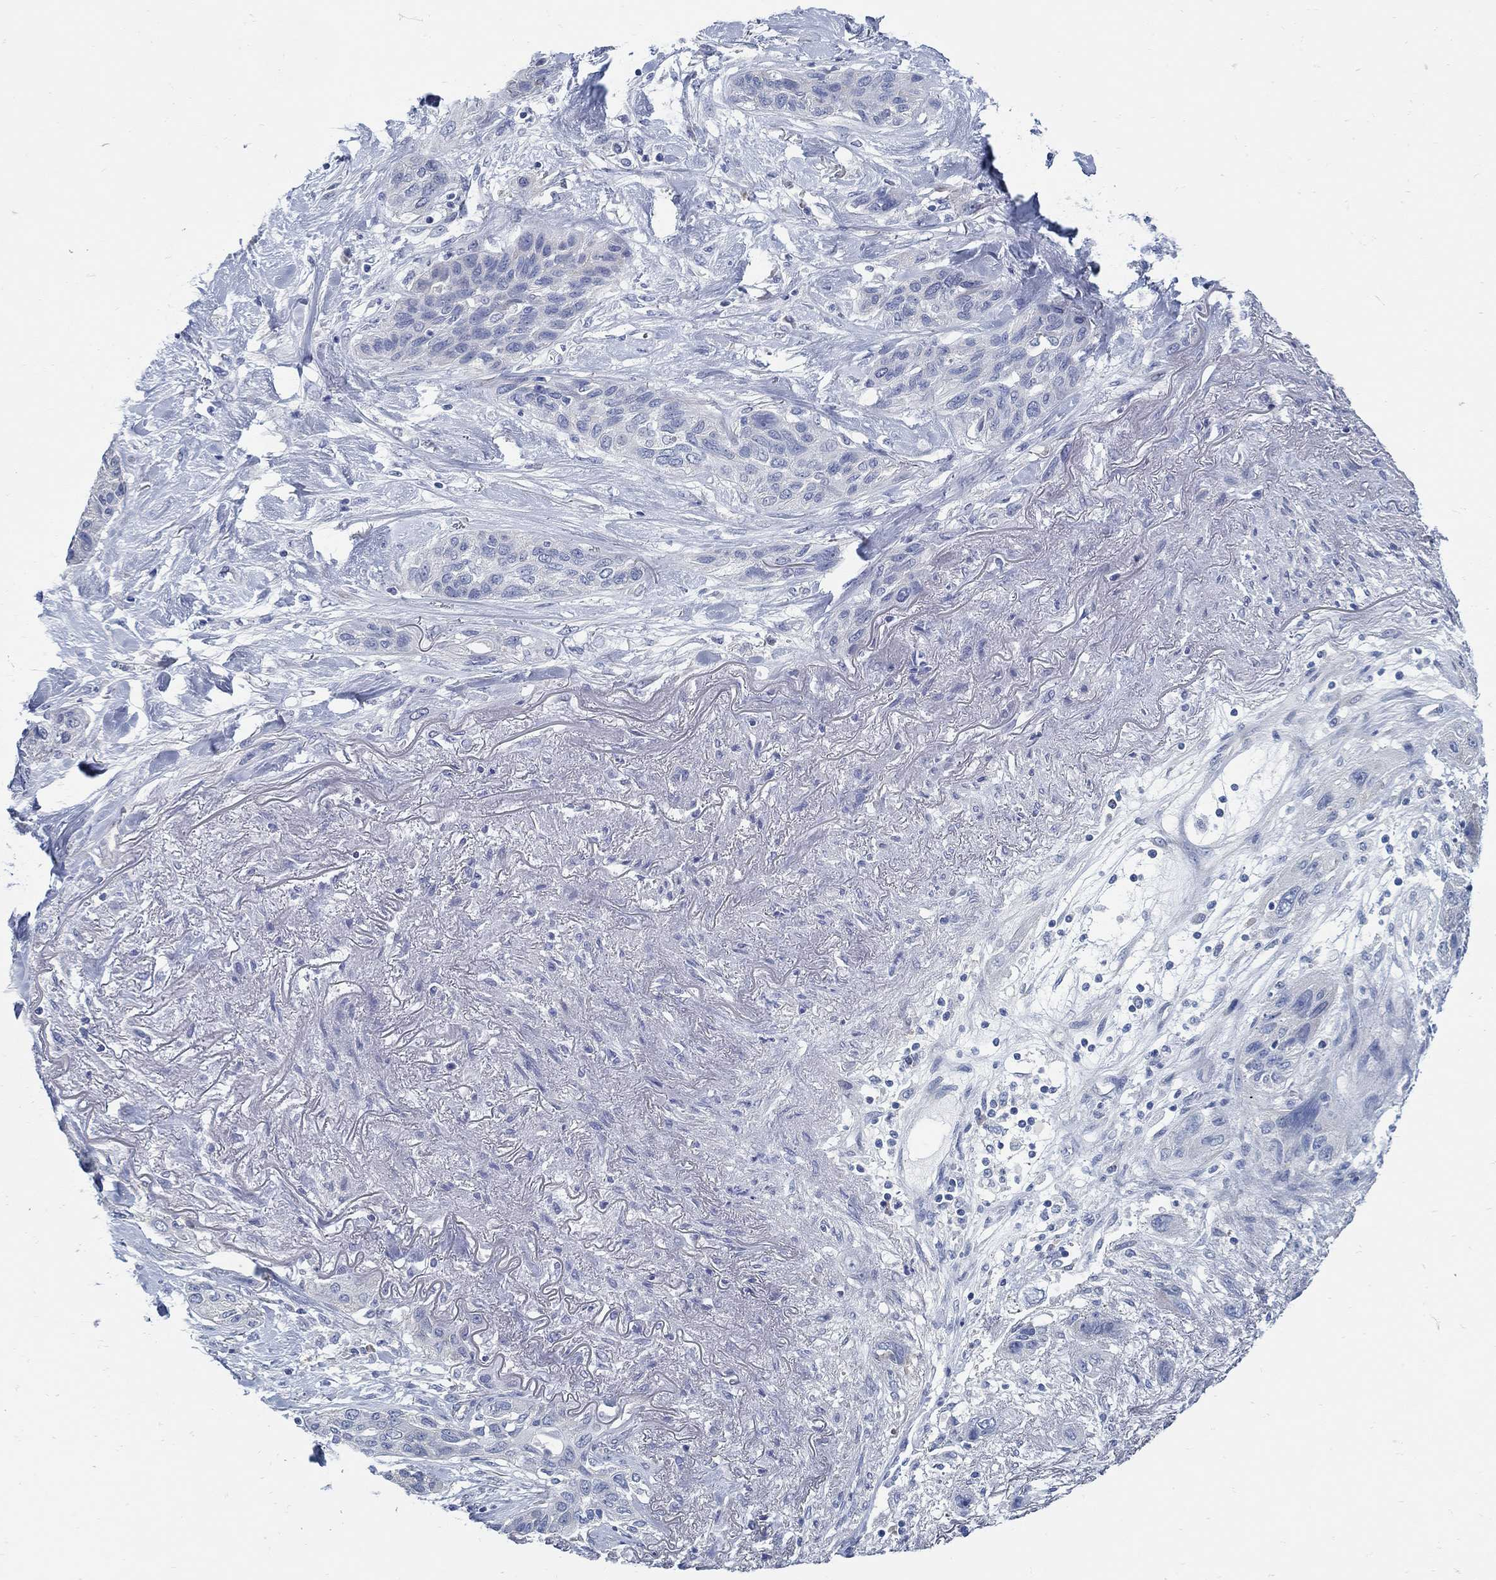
{"staining": {"intensity": "negative", "quantity": "none", "location": "none"}, "tissue": "lung cancer", "cell_type": "Tumor cells", "image_type": "cancer", "snomed": [{"axis": "morphology", "description": "Squamous cell carcinoma, NOS"}, {"axis": "topography", "description": "Lung"}], "caption": "DAB immunohistochemical staining of human lung cancer (squamous cell carcinoma) shows no significant positivity in tumor cells.", "gene": "C15orf39", "patient": {"sex": "female", "age": 70}}